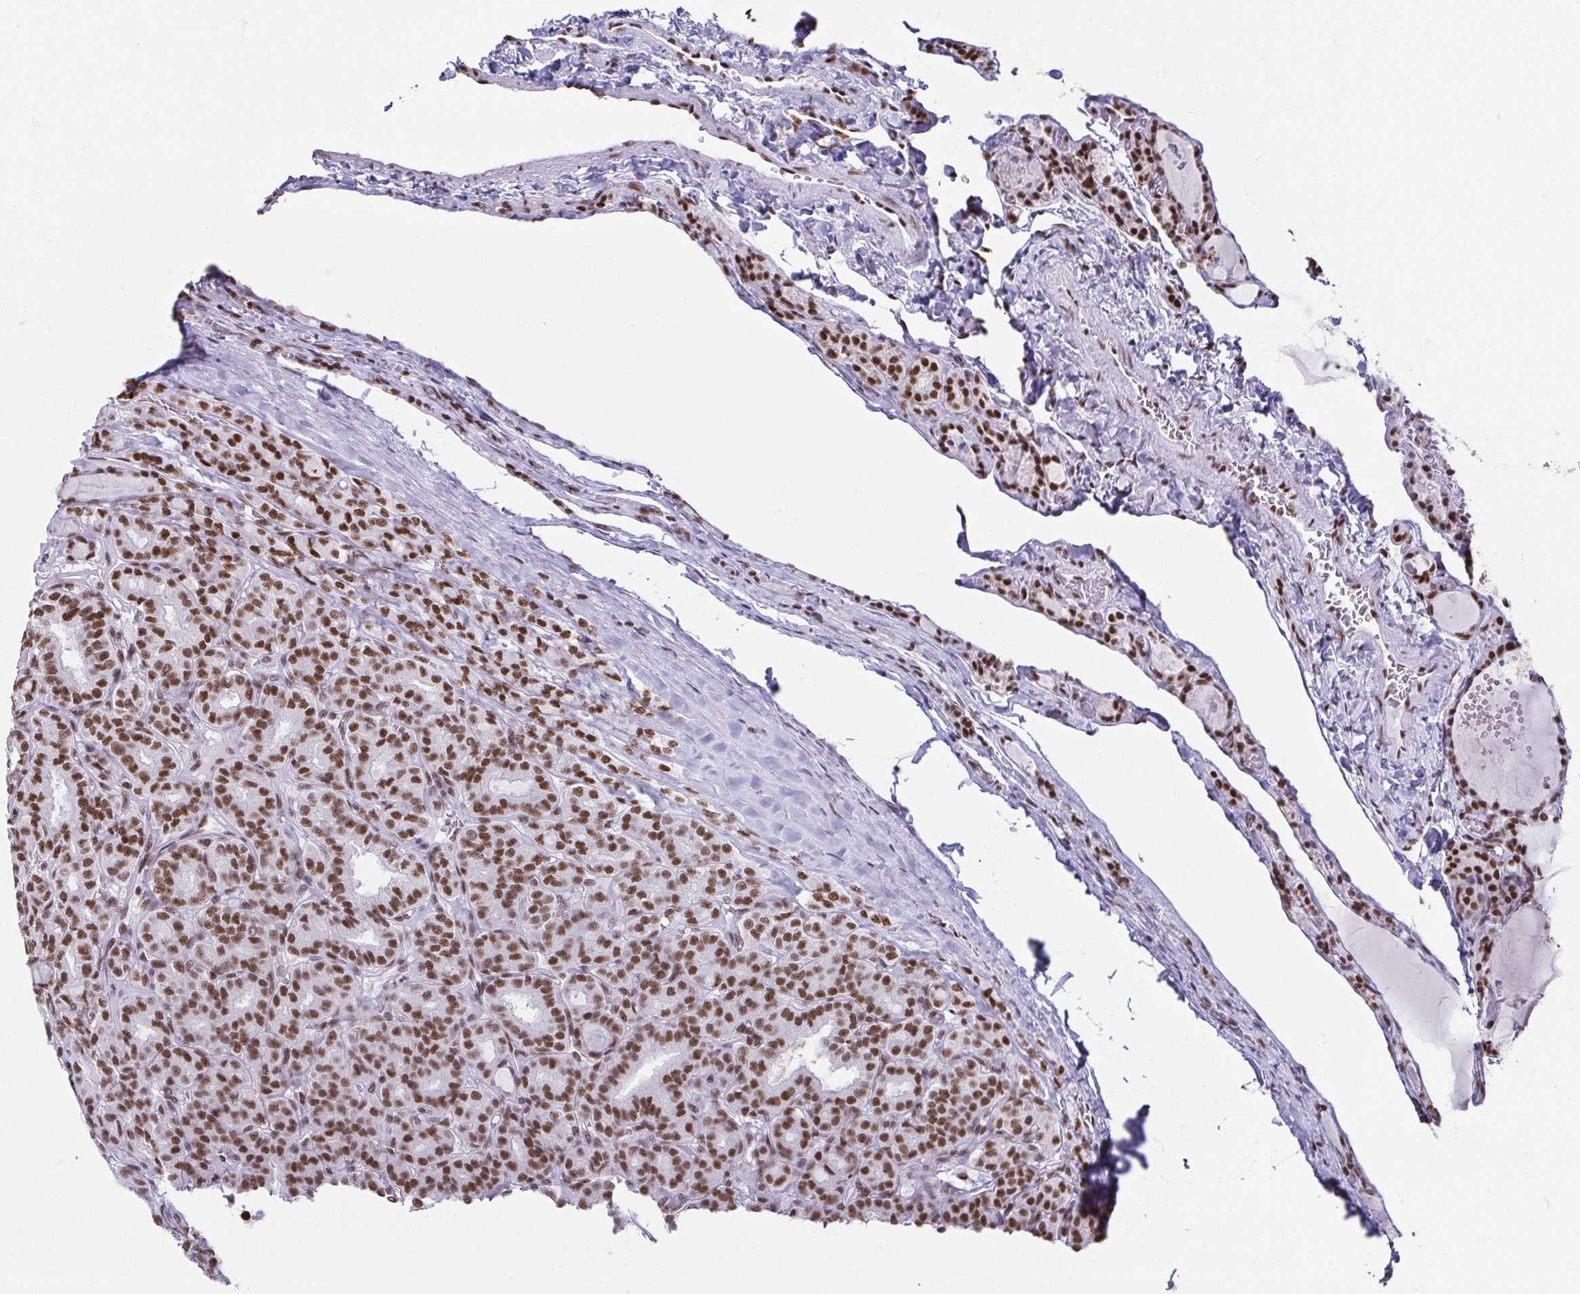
{"staining": {"intensity": "moderate", "quantity": ">75%", "location": "nuclear"}, "tissue": "thyroid cancer", "cell_type": "Tumor cells", "image_type": "cancer", "snomed": [{"axis": "morphology", "description": "Normal tissue, NOS"}, {"axis": "morphology", "description": "Follicular adenoma carcinoma, NOS"}, {"axis": "topography", "description": "Thyroid gland"}], "caption": "Brown immunohistochemical staining in human follicular adenoma carcinoma (thyroid) demonstrates moderate nuclear expression in about >75% of tumor cells.", "gene": "EWSR1", "patient": {"sex": "female", "age": 31}}